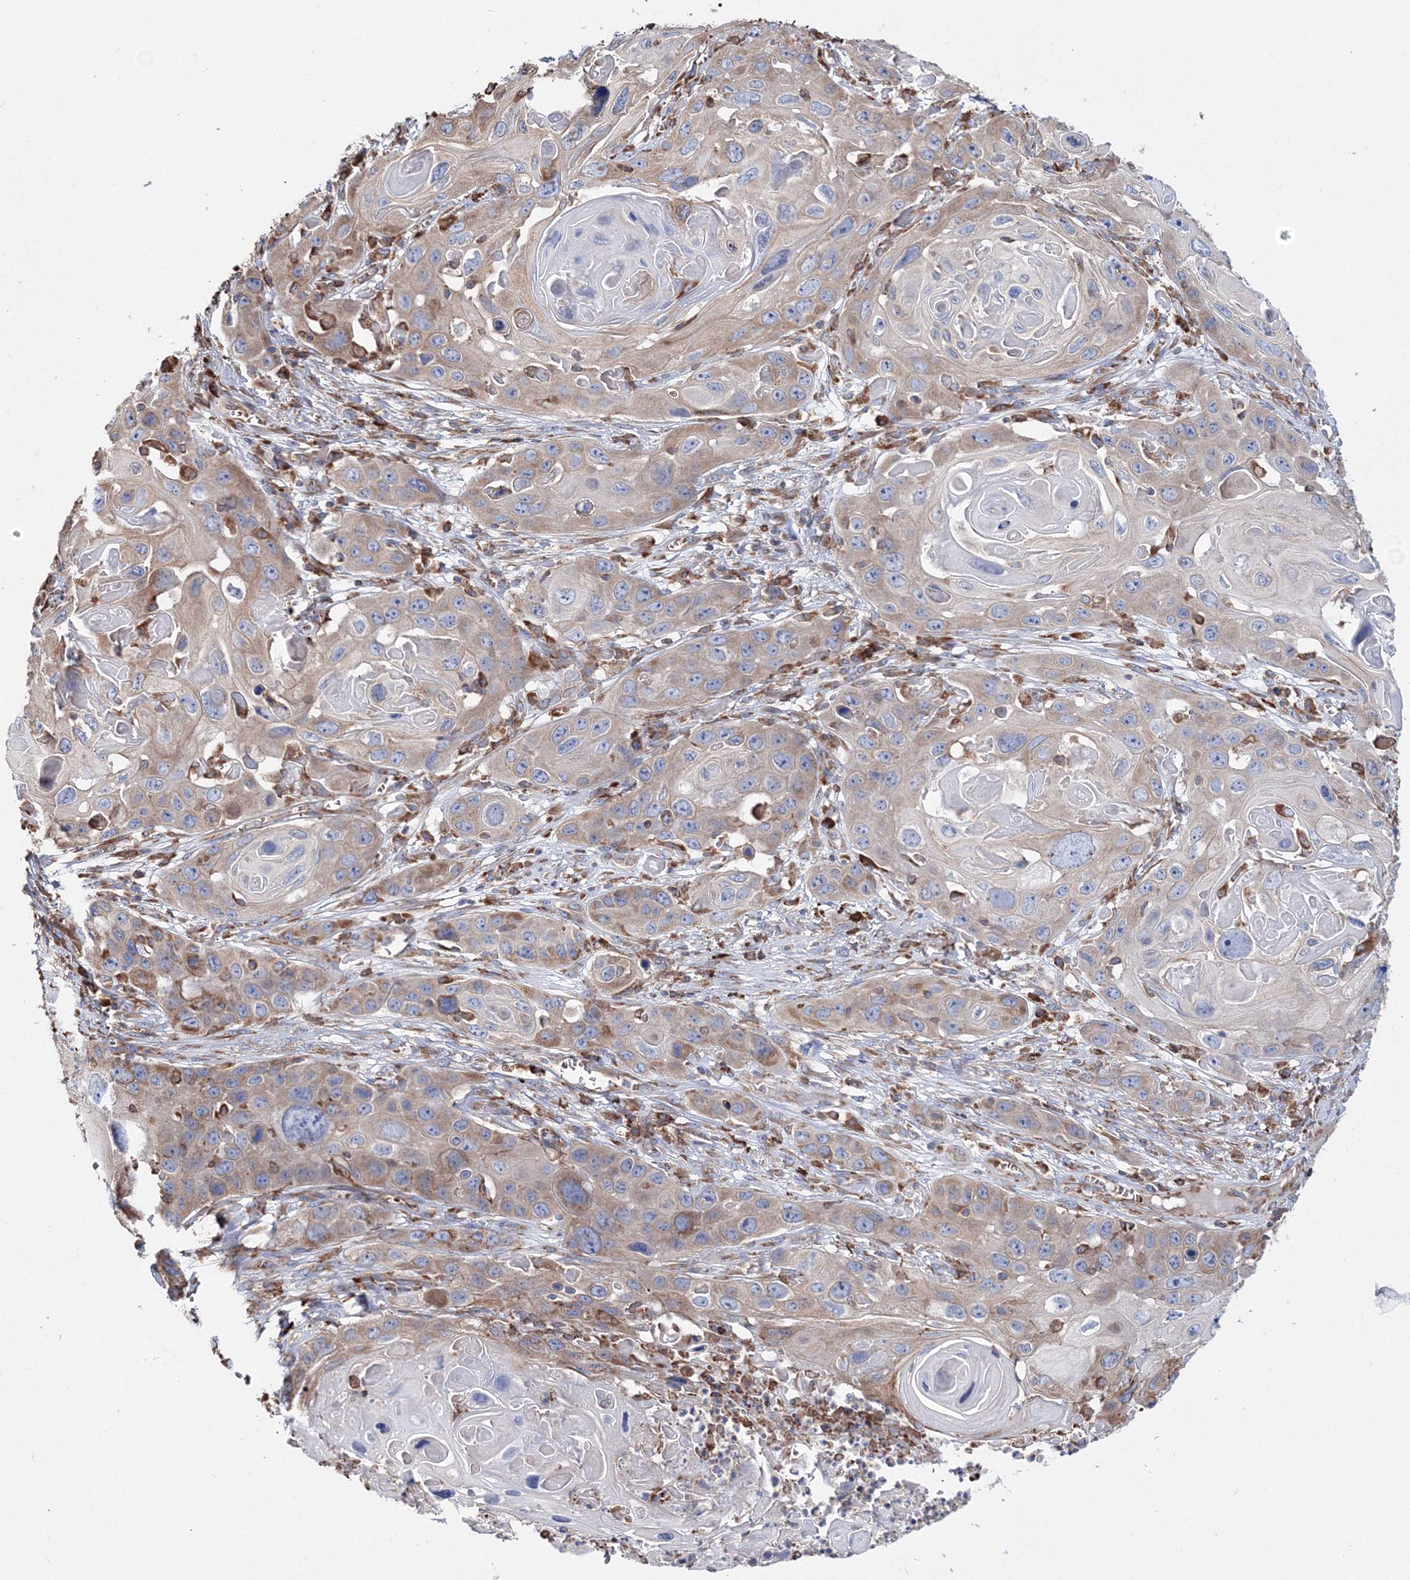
{"staining": {"intensity": "weak", "quantity": "25%-75%", "location": "cytoplasmic/membranous"}, "tissue": "skin cancer", "cell_type": "Tumor cells", "image_type": "cancer", "snomed": [{"axis": "morphology", "description": "Squamous cell carcinoma, NOS"}, {"axis": "topography", "description": "Skin"}], "caption": "The image displays a brown stain indicating the presence of a protein in the cytoplasmic/membranous of tumor cells in squamous cell carcinoma (skin).", "gene": "VPS8", "patient": {"sex": "male", "age": 55}}